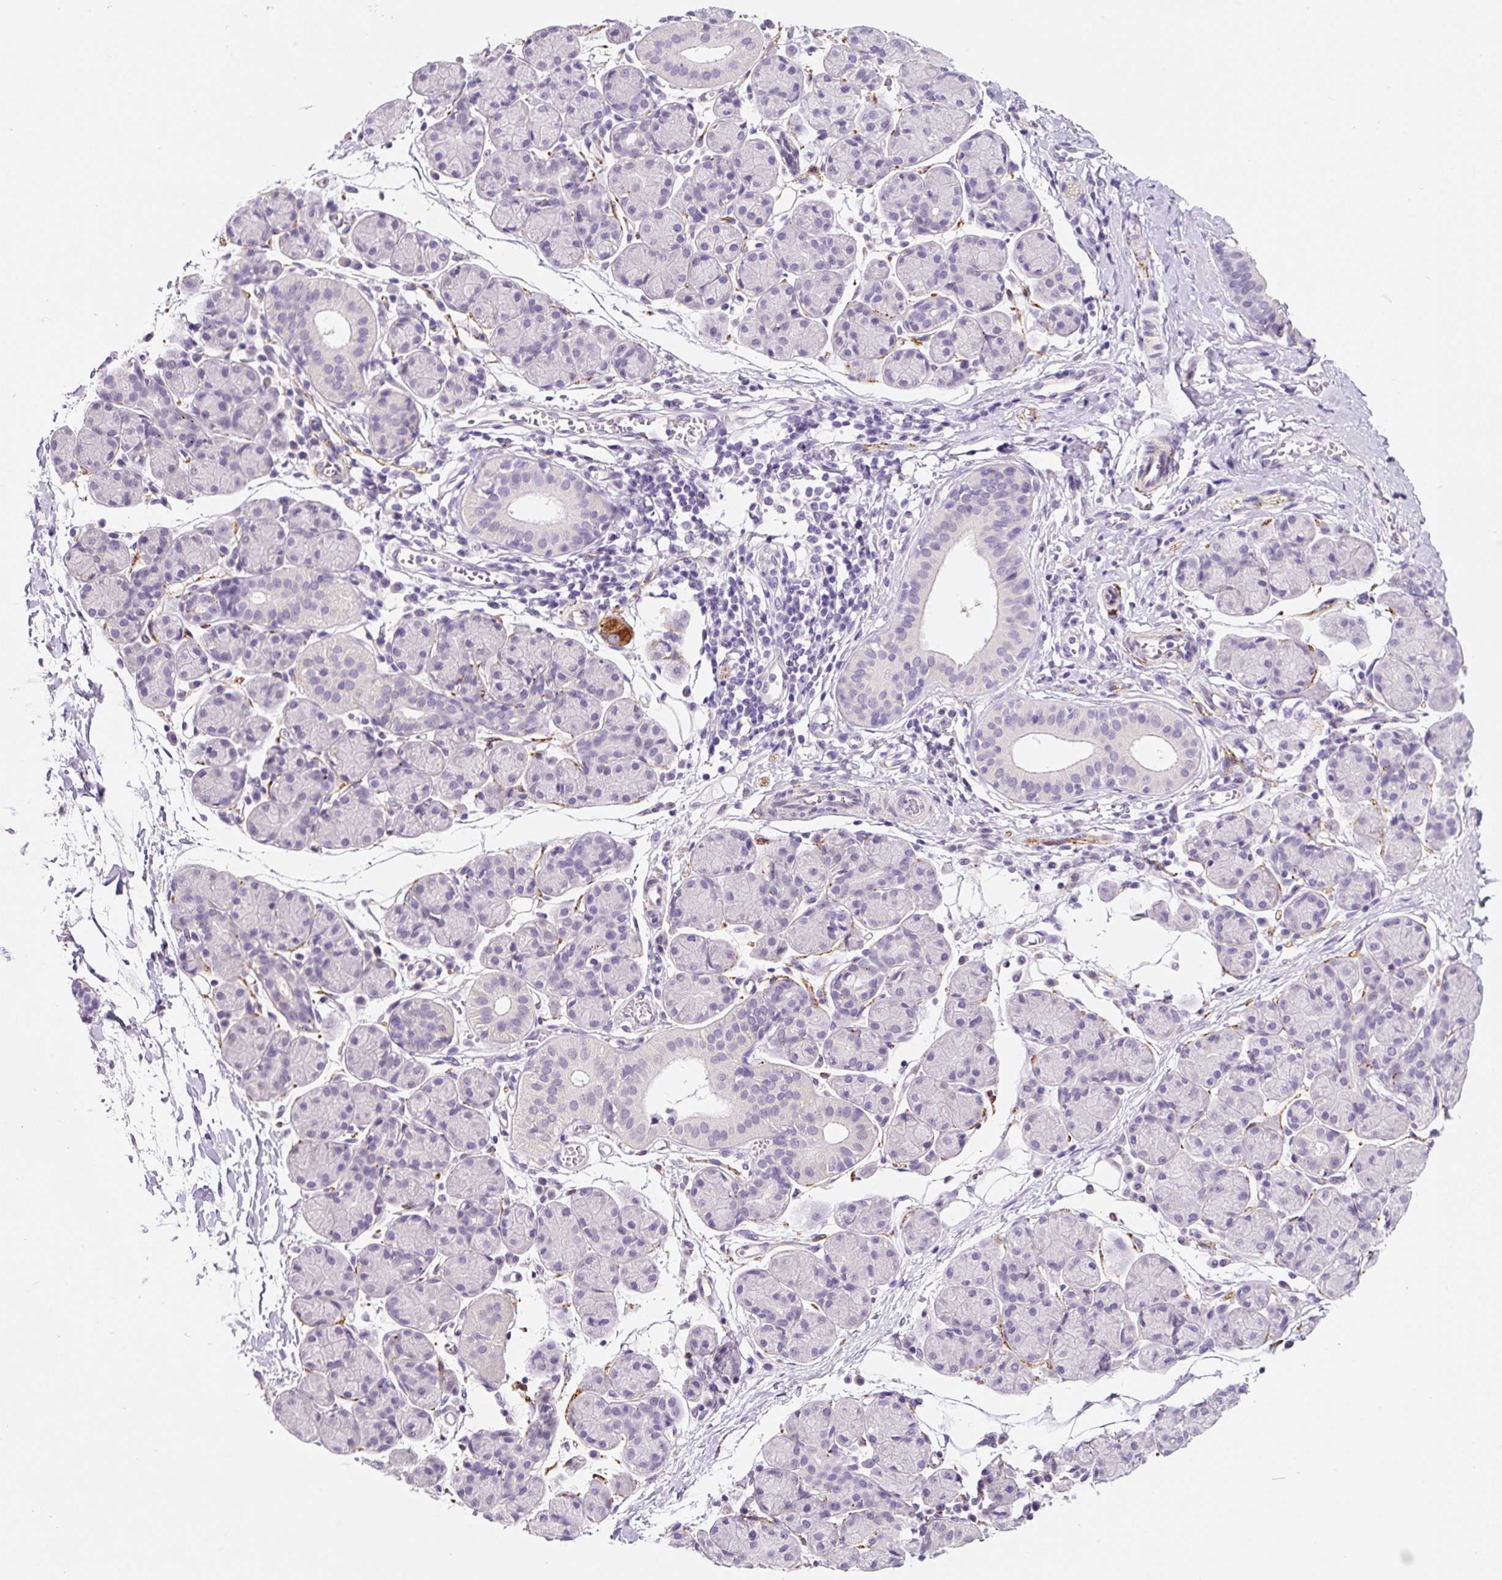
{"staining": {"intensity": "negative", "quantity": "none", "location": "none"}, "tissue": "salivary gland", "cell_type": "Glandular cells", "image_type": "normal", "snomed": [{"axis": "morphology", "description": "Normal tissue, NOS"}, {"axis": "morphology", "description": "Inflammation, NOS"}, {"axis": "topography", "description": "Lymph node"}, {"axis": "topography", "description": "Salivary gland"}], "caption": "Glandular cells show no significant protein positivity in benign salivary gland. (Brightfield microscopy of DAB IHC at high magnification).", "gene": "SYP", "patient": {"sex": "male", "age": 3}}